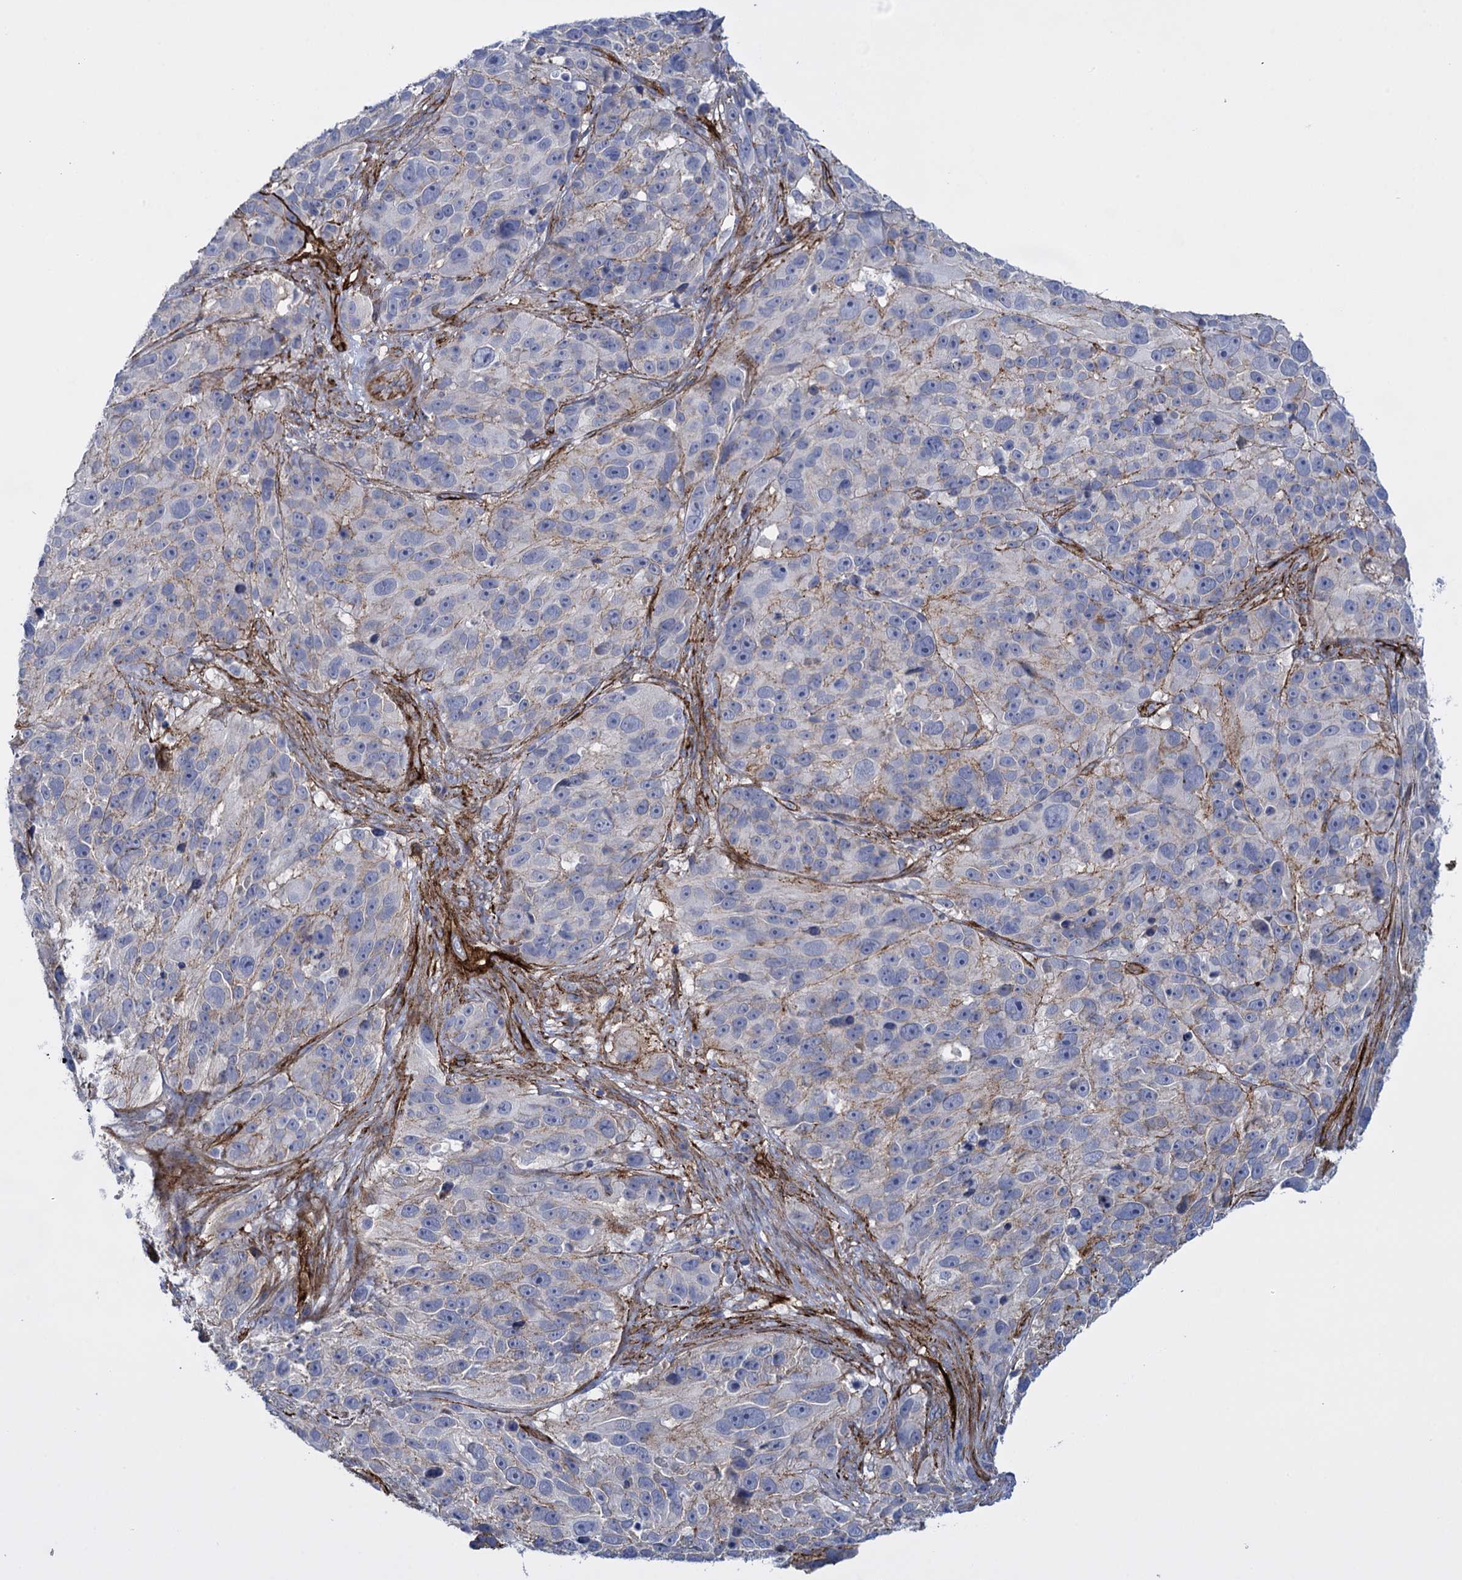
{"staining": {"intensity": "negative", "quantity": "none", "location": "none"}, "tissue": "melanoma", "cell_type": "Tumor cells", "image_type": "cancer", "snomed": [{"axis": "morphology", "description": "Malignant melanoma, NOS"}, {"axis": "topography", "description": "Skin"}], "caption": "This micrograph is of melanoma stained with immunohistochemistry (IHC) to label a protein in brown with the nuclei are counter-stained blue. There is no staining in tumor cells. (Immunohistochemistry (ihc), brightfield microscopy, high magnification).", "gene": "SNCG", "patient": {"sex": "male", "age": 84}}